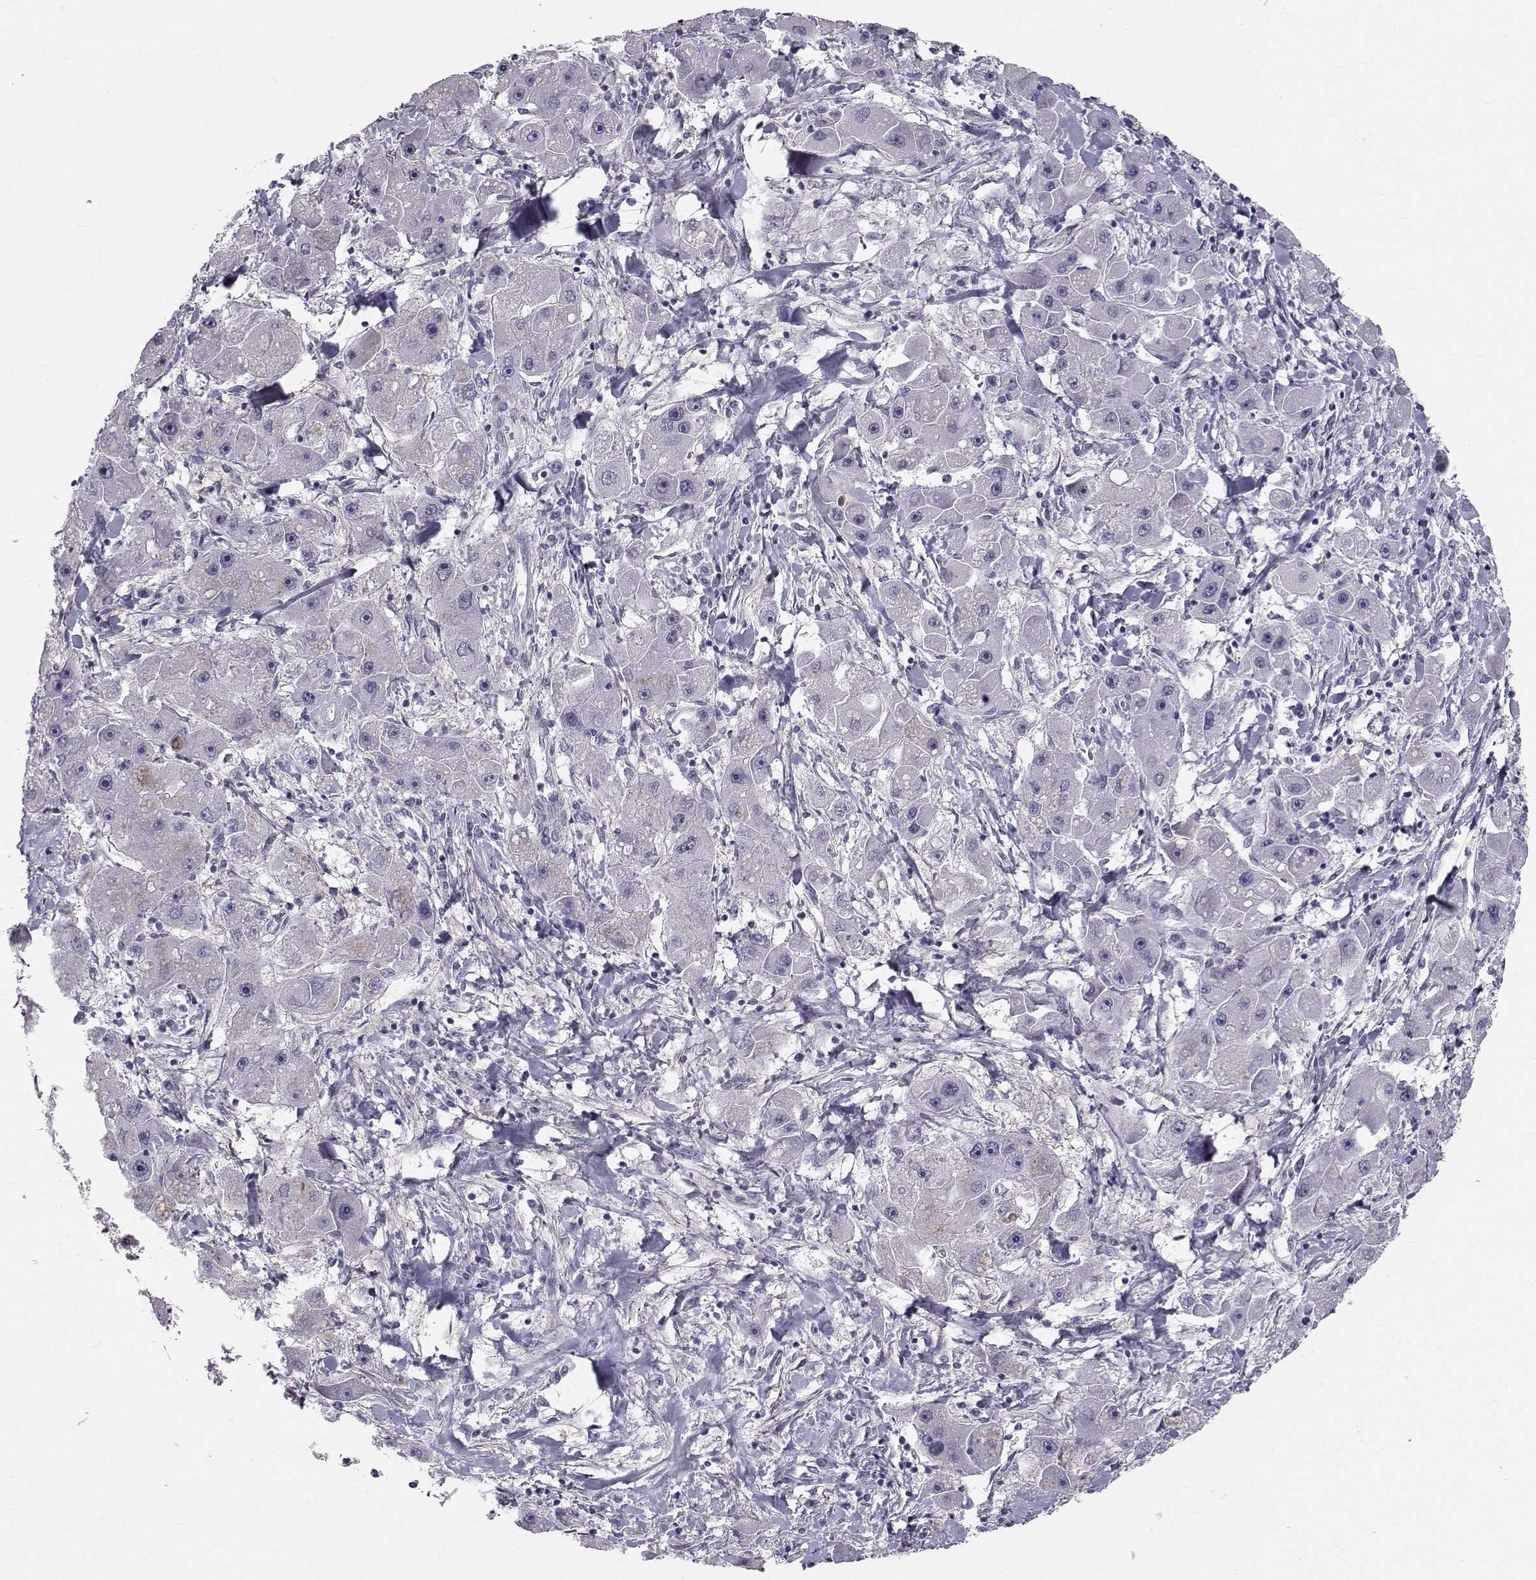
{"staining": {"intensity": "negative", "quantity": "none", "location": "none"}, "tissue": "liver cancer", "cell_type": "Tumor cells", "image_type": "cancer", "snomed": [{"axis": "morphology", "description": "Carcinoma, Hepatocellular, NOS"}, {"axis": "topography", "description": "Liver"}], "caption": "Tumor cells show no significant protein staining in hepatocellular carcinoma (liver).", "gene": "SPDYE4", "patient": {"sex": "male", "age": 24}}